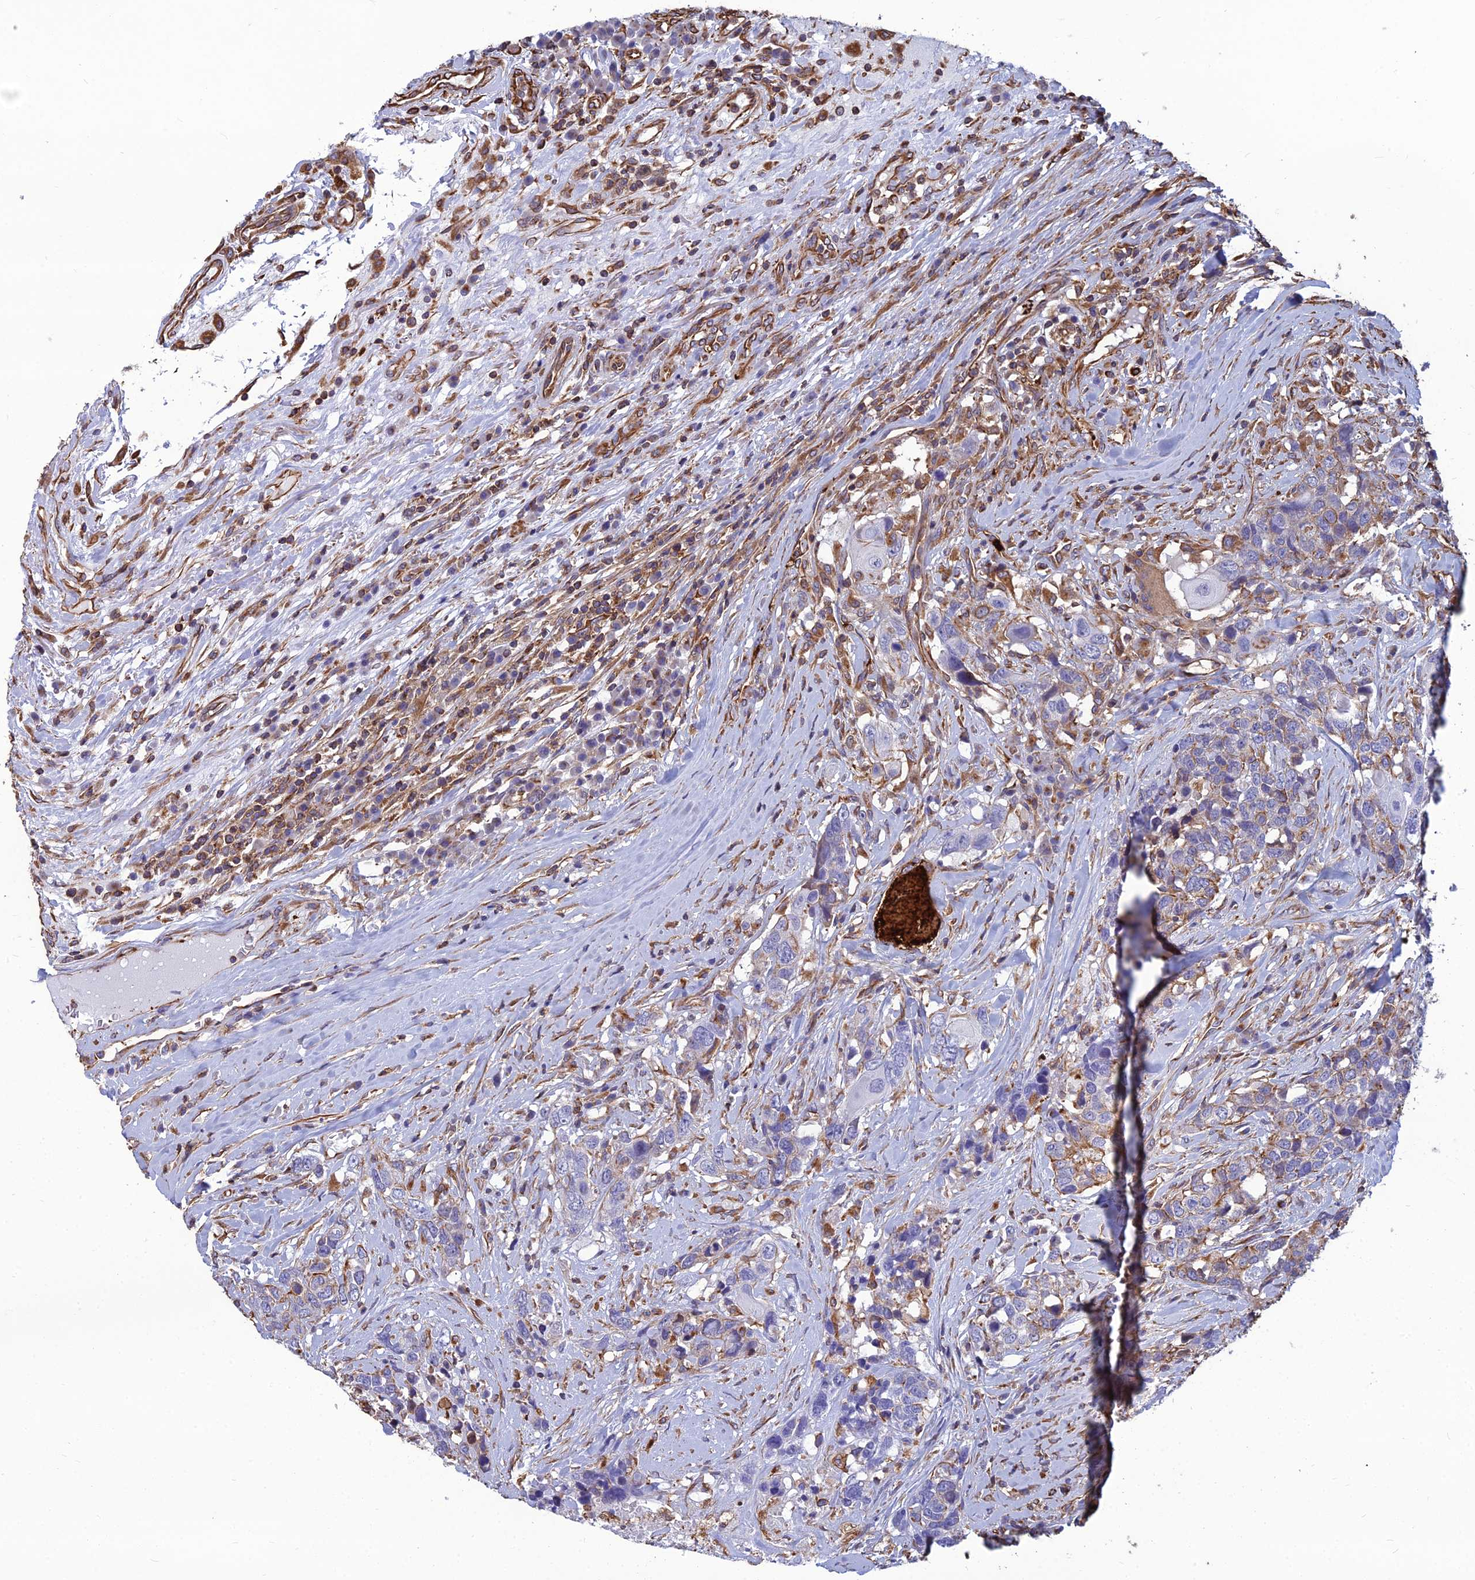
{"staining": {"intensity": "moderate", "quantity": "<25%", "location": "cytoplasmic/membranous"}, "tissue": "head and neck cancer", "cell_type": "Tumor cells", "image_type": "cancer", "snomed": [{"axis": "morphology", "description": "Squamous cell carcinoma, NOS"}, {"axis": "topography", "description": "Head-Neck"}], "caption": "Immunohistochemistry histopathology image of human head and neck cancer (squamous cell carcinoma) stained for a protein (brown), which exhibits low levels of moderate cytoplasmic/membranous staining in about <25% of tumor cells.", "gene": "PSMD11", "patient": {"sex": "male", "age": 66}}